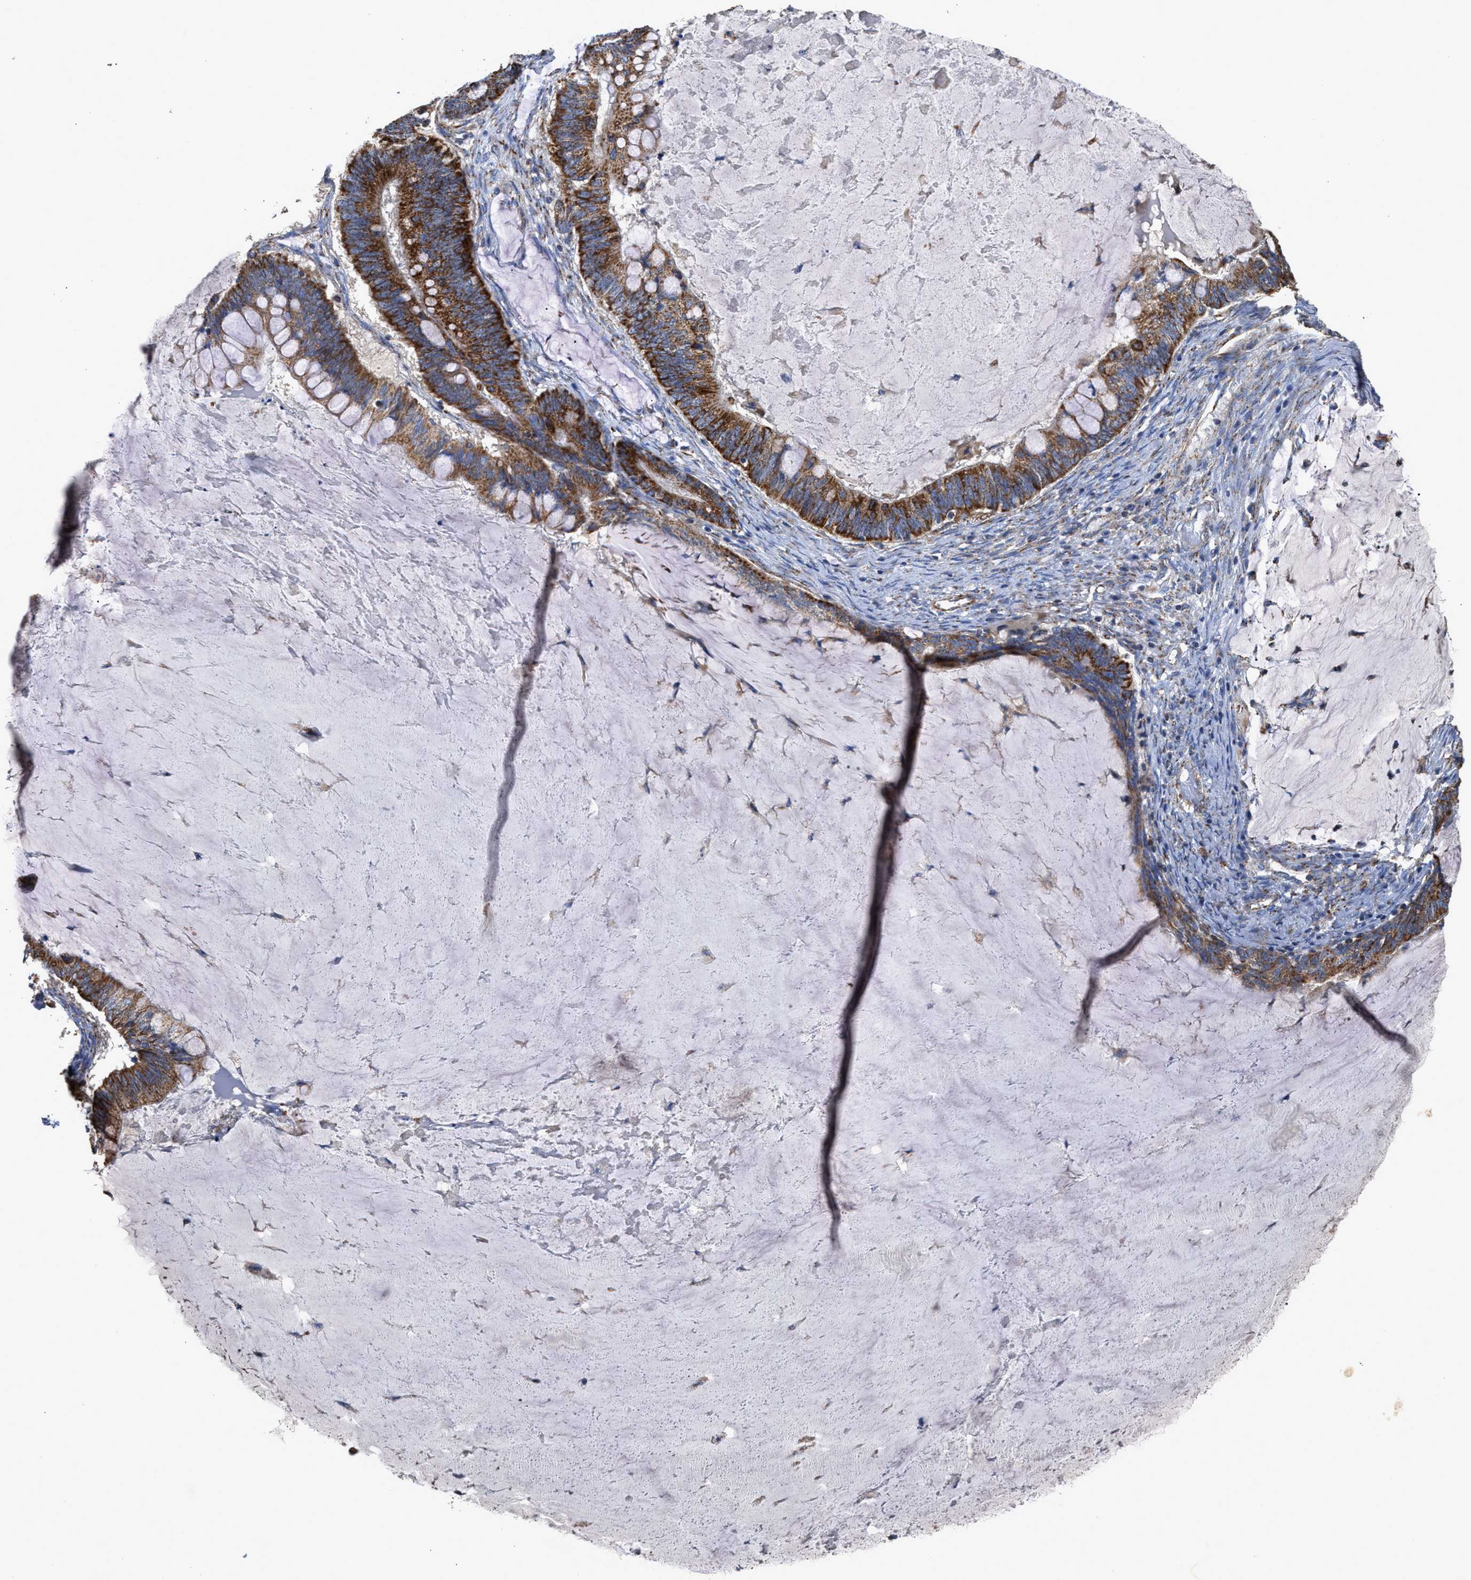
{"staining": {"intensity": "strong", "quantity": ">75%", "location": "cytoplasmic/membranous"}, "tissue": "ovarian cancer", "cell_type": "Tumor cells", "image_type": "cancer", "snomed": [{"axis": "morphology", "description": "Cystadenocarcinoma, mucinous, NOS"}, {"axis": "topography", "description": "Ovary"}], "caption": "Immunohistochemistry micrograph of ovarian mucinous cystadenocarcinoma stained for a protein (brown), which displays high levels of strong cytoplasmic/membranous staining in approximately >75% of tumor cells.", "gene": "MECR", "patient": {"sex": "female", "age": 61}}